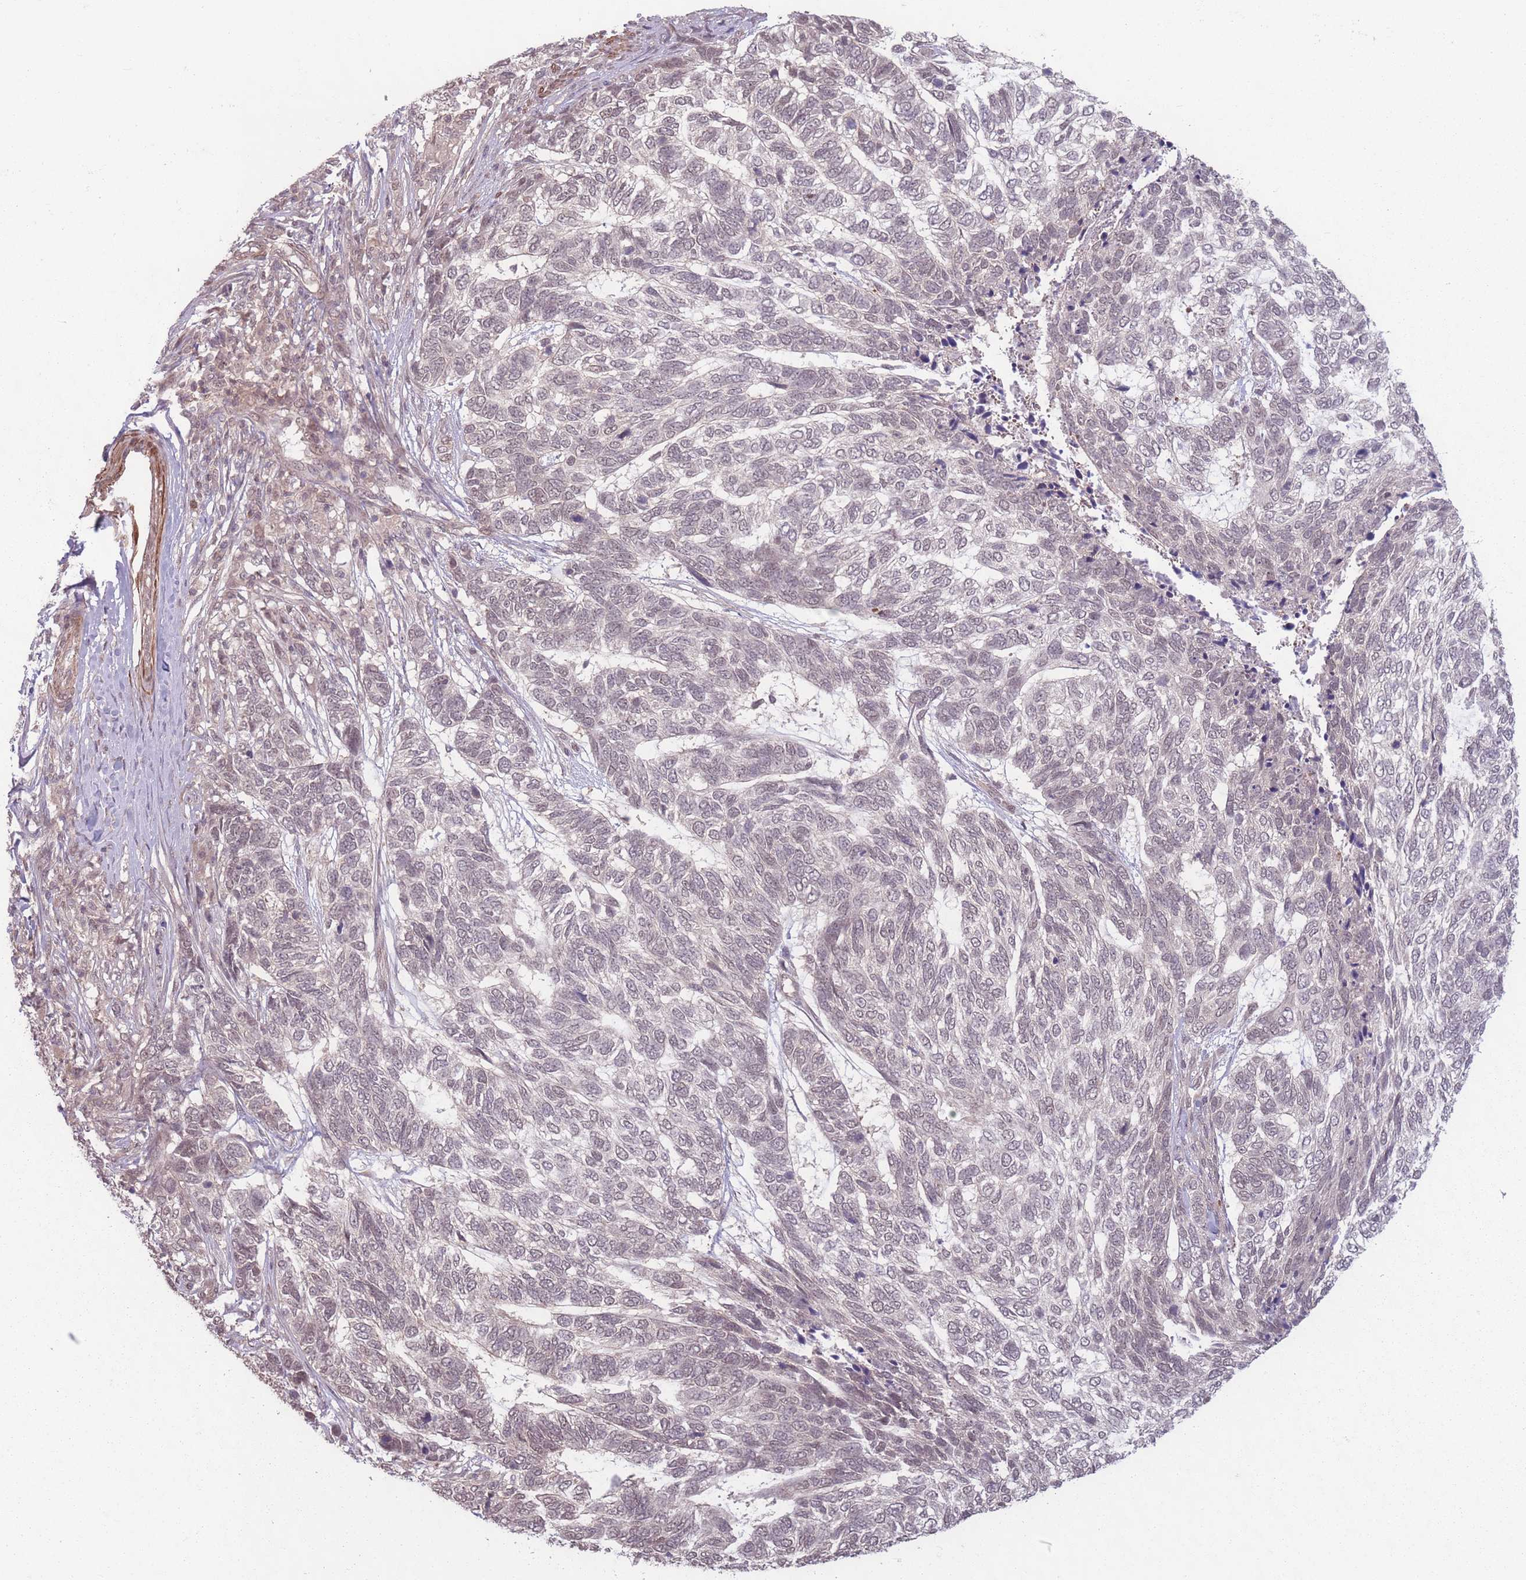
{"staining": {"intensity": "negative", "quantity": "none", "location": "none"}, "tissue": "skin cancer", "cell_type": "Tumor cells", "image_type": "cancer", "snomed": [{"axis": "morphology", "description": "Basal cell carcinoma"}, {"axis": "topography", "description": "Skin"}], "caption": "Basal cell carcinoma (skin) was stained to show a protein in brown. There is no significant staining in tumor cells. The staining was performed using DAB to visualize the protein expression in brown, while the nuclei were stained in blue with hematoxylin (Magnification: 20x).", "gene": "CCDC154", "patient": {"sex": "female", "age": 65}}